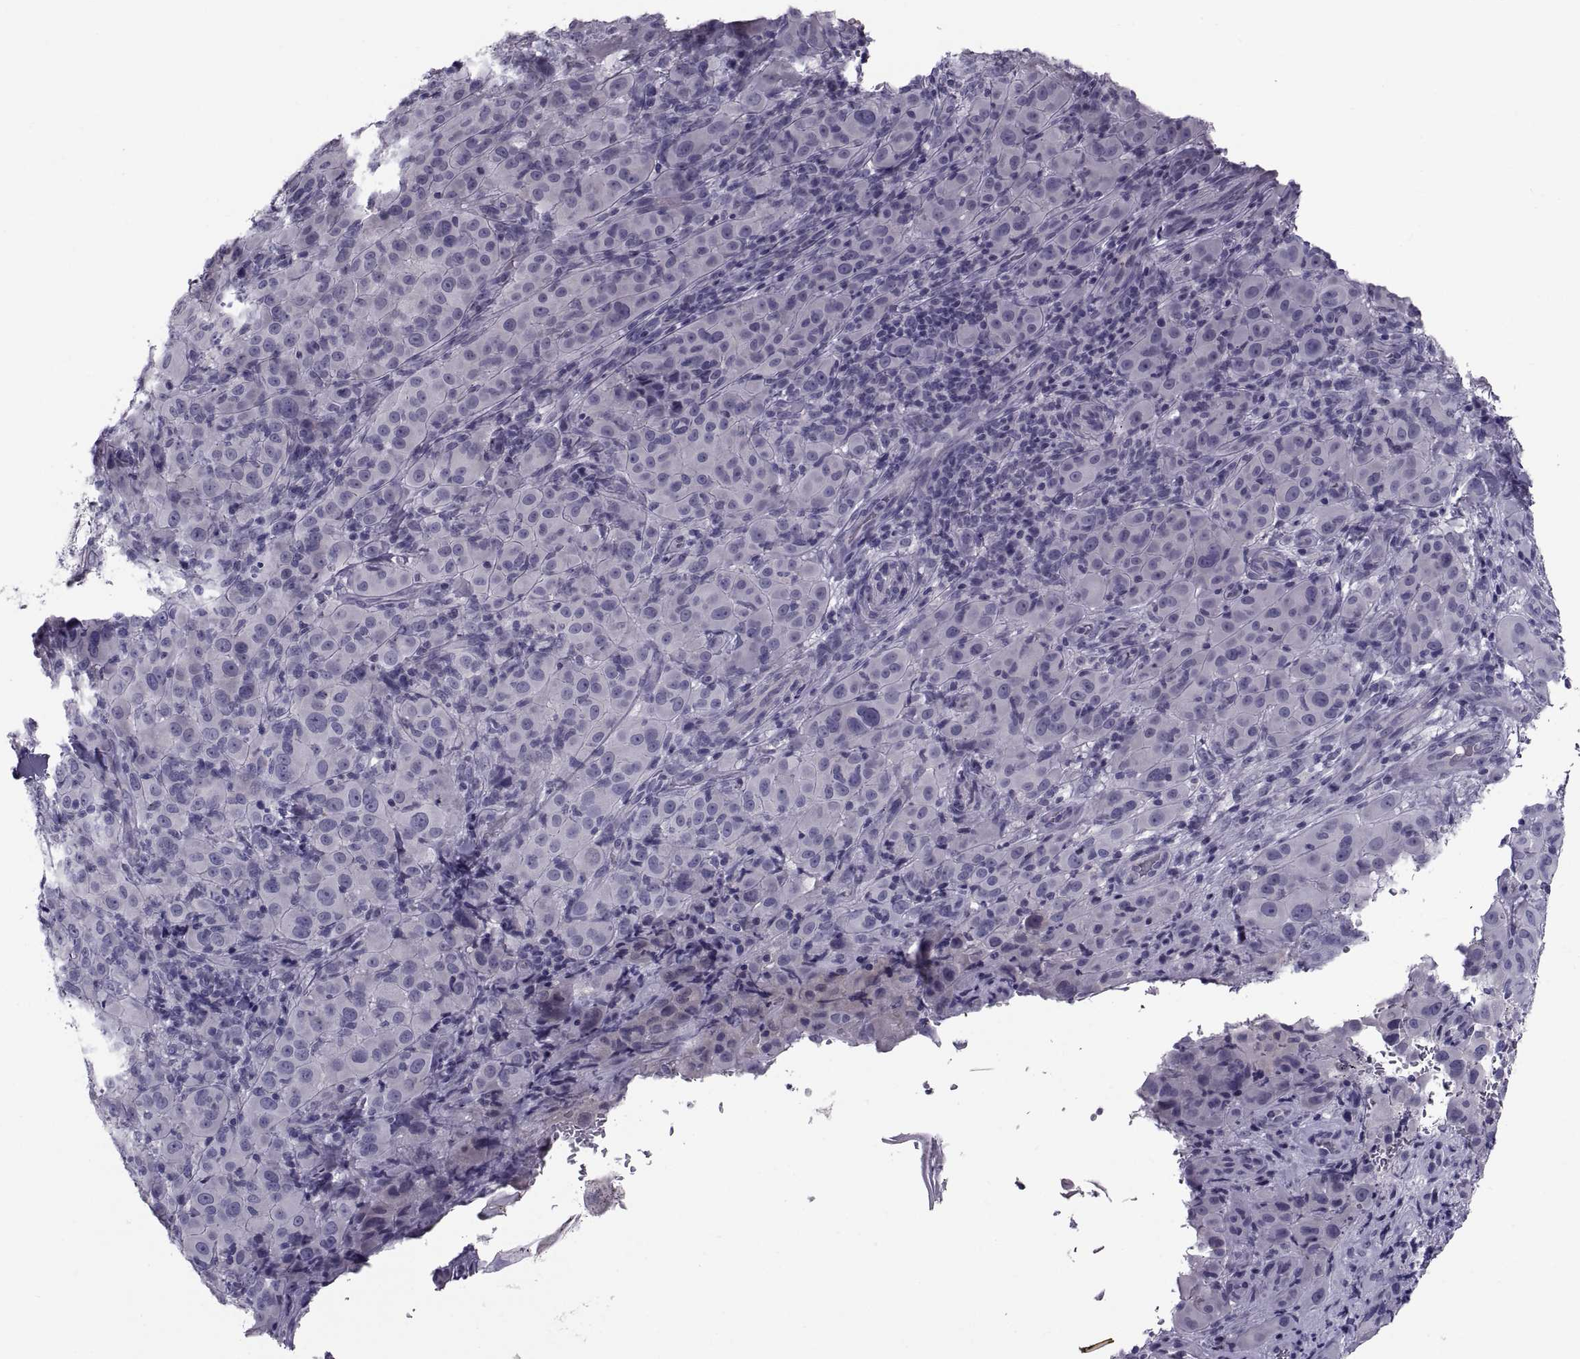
{"staining": {"intensity": "negative", "quantity": "none", "location": "none"}, "tissue": "melanoma", "cell_type": "Tumor cells", "image_type": "cancer", "snomed": [{"axis": "morphology", "description": "Malignant melanoma, NOS"}, {"axis": "topography", "description": "Skin"}], "caption": "This is an IHC micrograph of human melanoma. There is no staining in tumor cells.", "gene": "PDZRN4", "patient": {"sex": "female", "age": 87}}